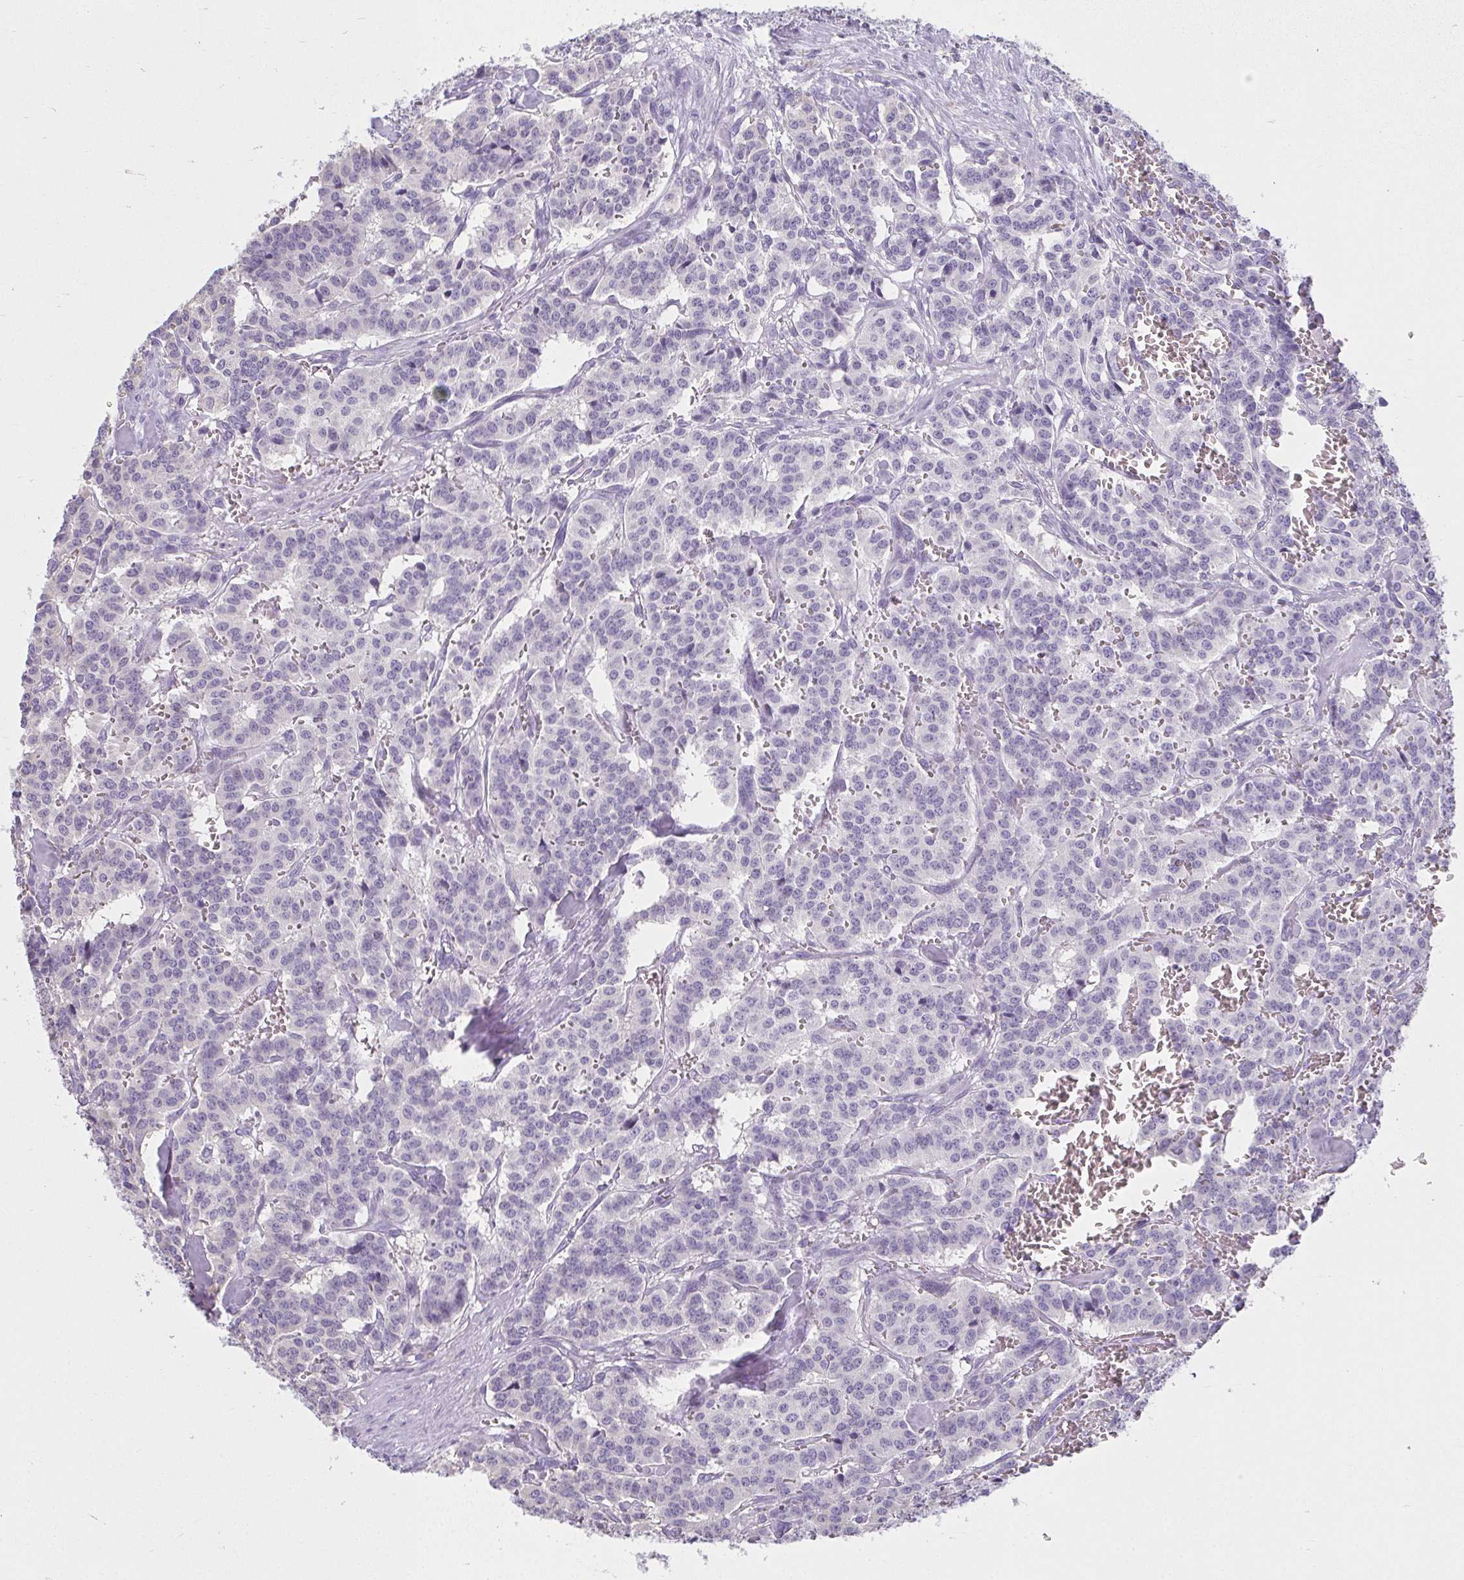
{"staining": {"intensity": "negative", "quantity": "none", "location": "none"}, "tissue": "carcinoid", "cell_type": "Tumor cells", "image_type": "cancer", "snomed": [{"axis": "morphology", "description": "Normal tissue, NOS"}, {"axis": "morphology", "description": "Carcinoid, malignant, NOS"}, {"axis": "topography", "description": "Lung"}], "caption": "DAB immunohistochemical staining of human malignant carcinoid displays no significant expression in tumor cells.", "gene": "MOBP", "patient": {"sex": "female", "age": 46}}